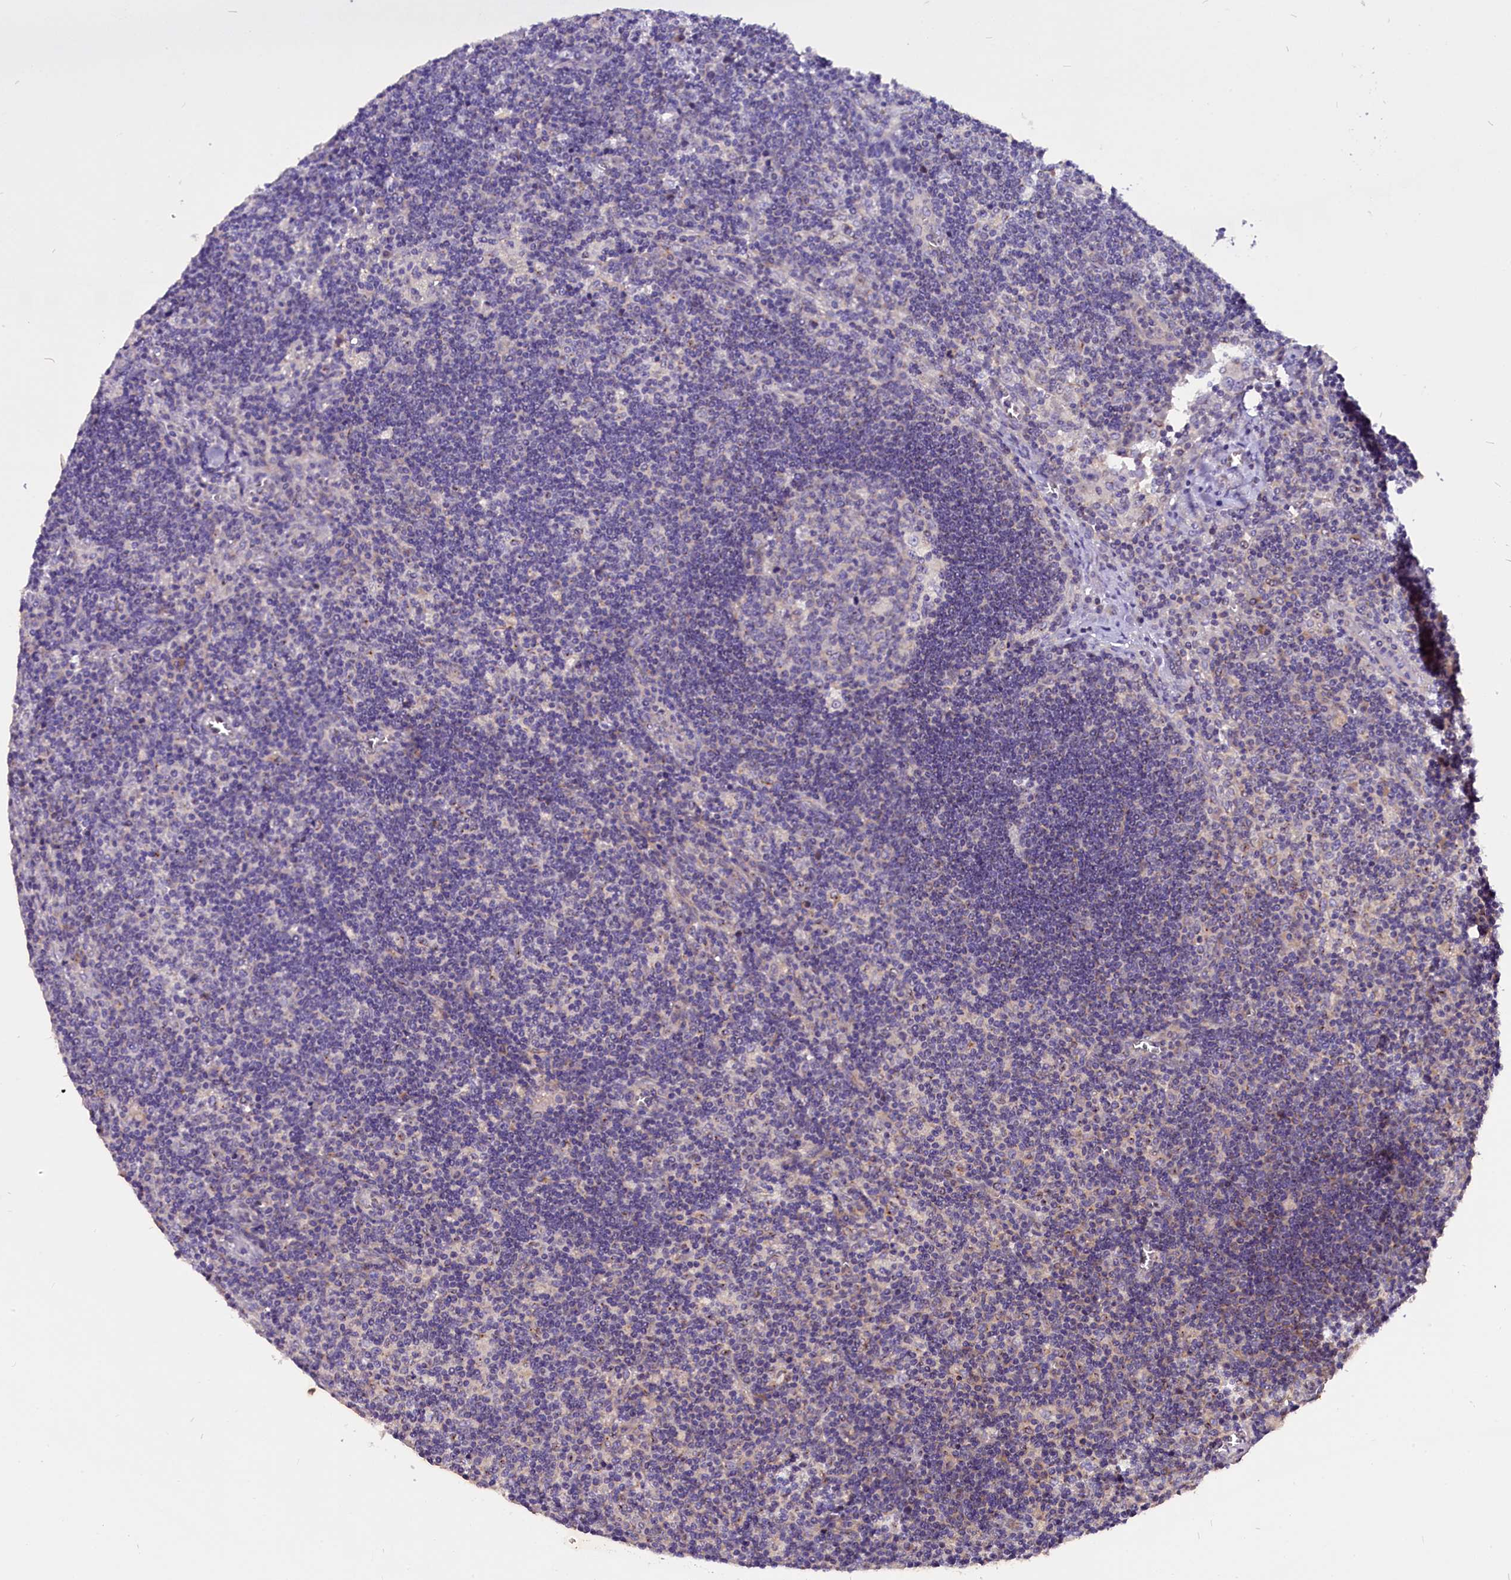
{"staining": {"intensity": "negative", "quantity": "none", "location": "none"}, "tissue": "lymph node", "cell_type": "Germinal center cells", "image_type": "normal", "snomed": [{"axis": "morphology", "description": "Normal tissue, NOS"}, {"axis": "topography", "description": "Lymph node"}], "caption": "An image of human lymph node is negative for staining in germinal center cells. (Brightfield microscopy of DAB (3,3'-diaminobenzidine) immunohistochemistry (IHC) at high magnification).", "gene": "CEP170", "patient": {"sex": "male", "age": 58}}